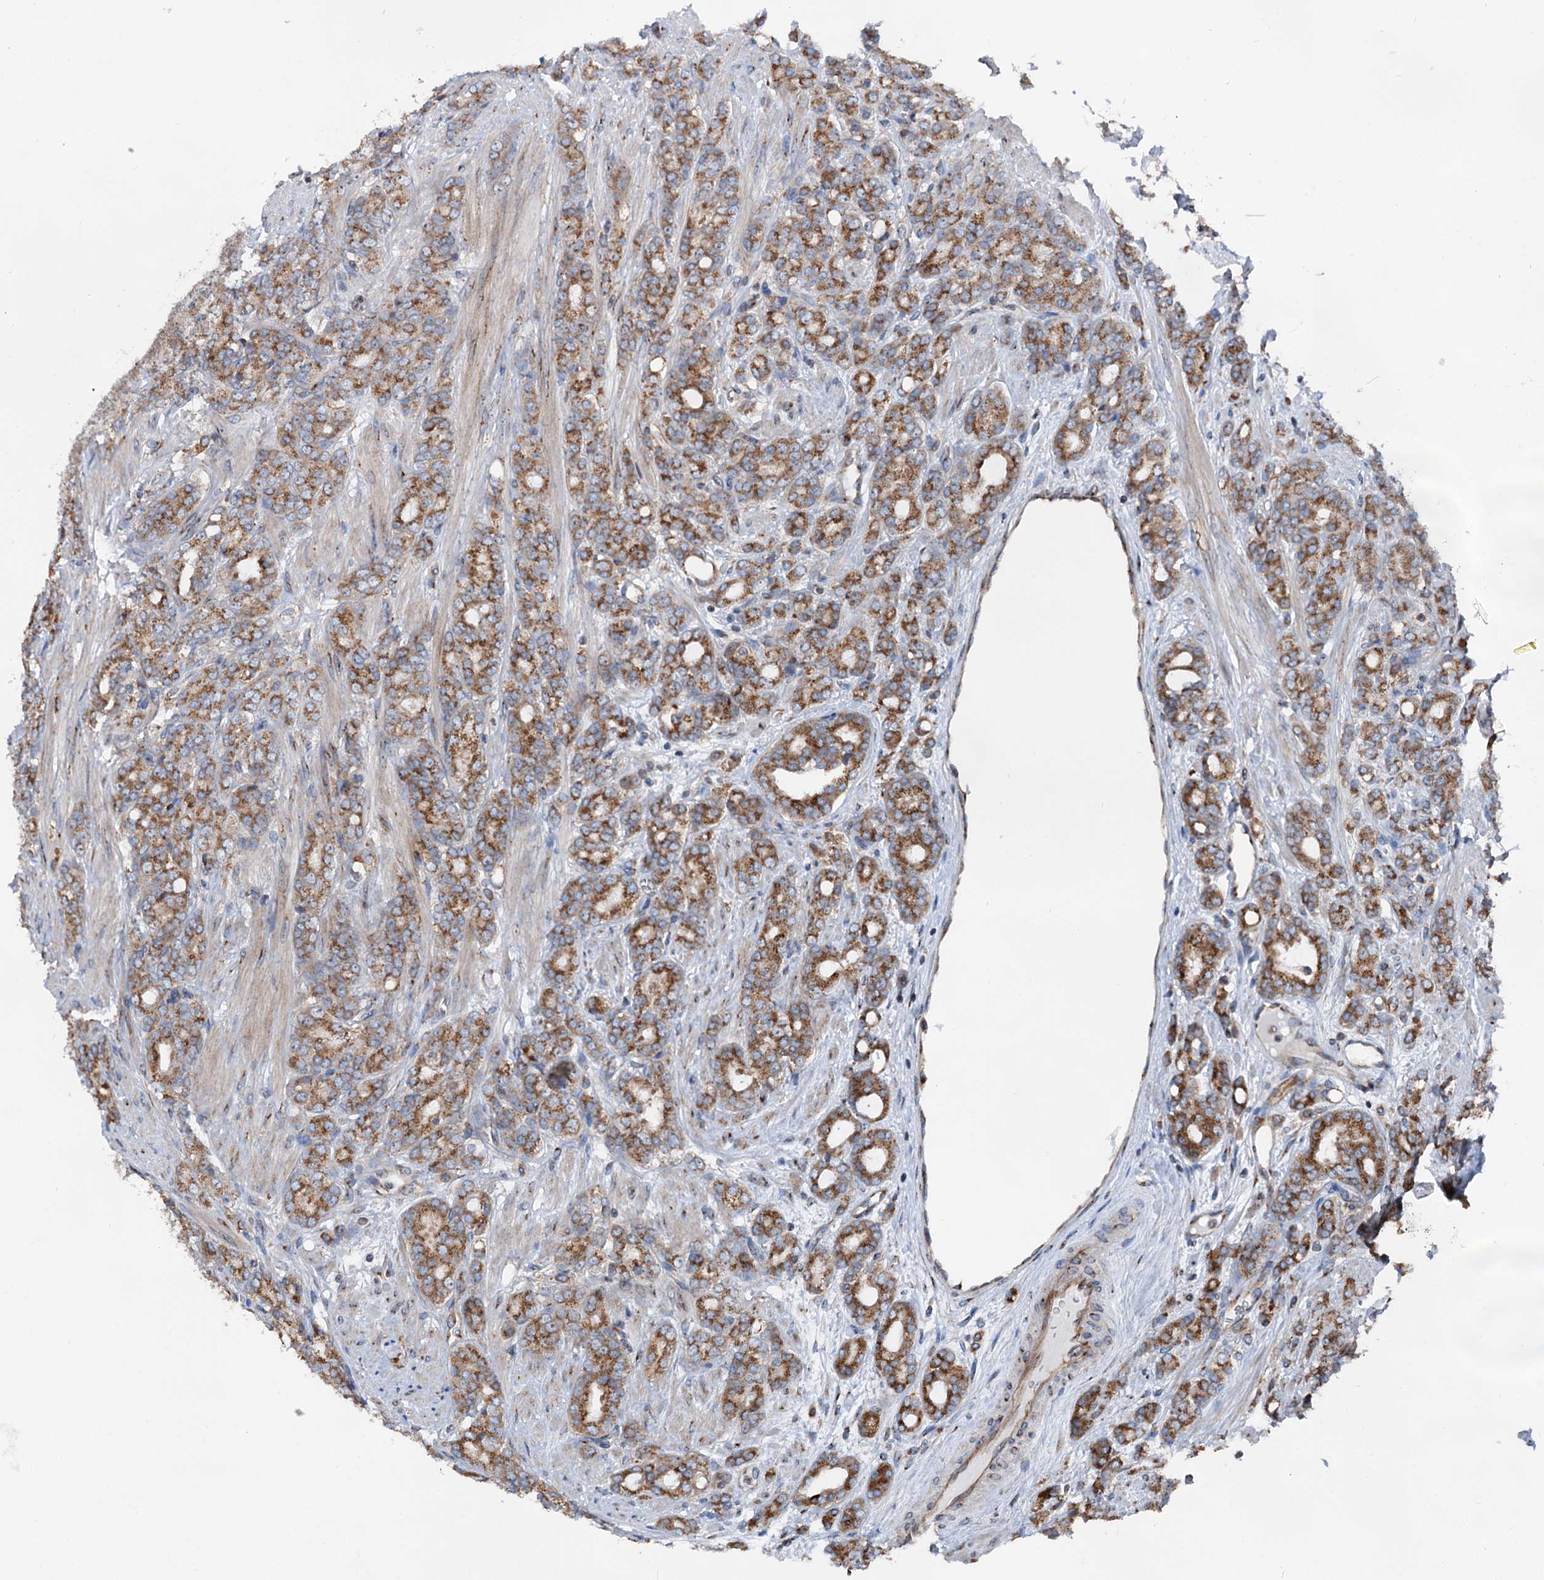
{"staining": {"intensity": "moderate", "quantity": ">75%", "location": "cytoplasmic/membranous"}, "tissue": "prostate cancer", "cell_type": "Tumor cells", "image_type": "cancer", "snomed": [{"axis": "morphology", "description": "Adenocarcinoma, High grade"}, {"axis": "topography", "description": "Prostate"}], "caption": "Human high-grade adenocarcinoma (prostate) stained with a protein marker shows moderate staining in tumor cells.", "gene": "EIPR1", "patient": {"sex": "male", "age": 62}}